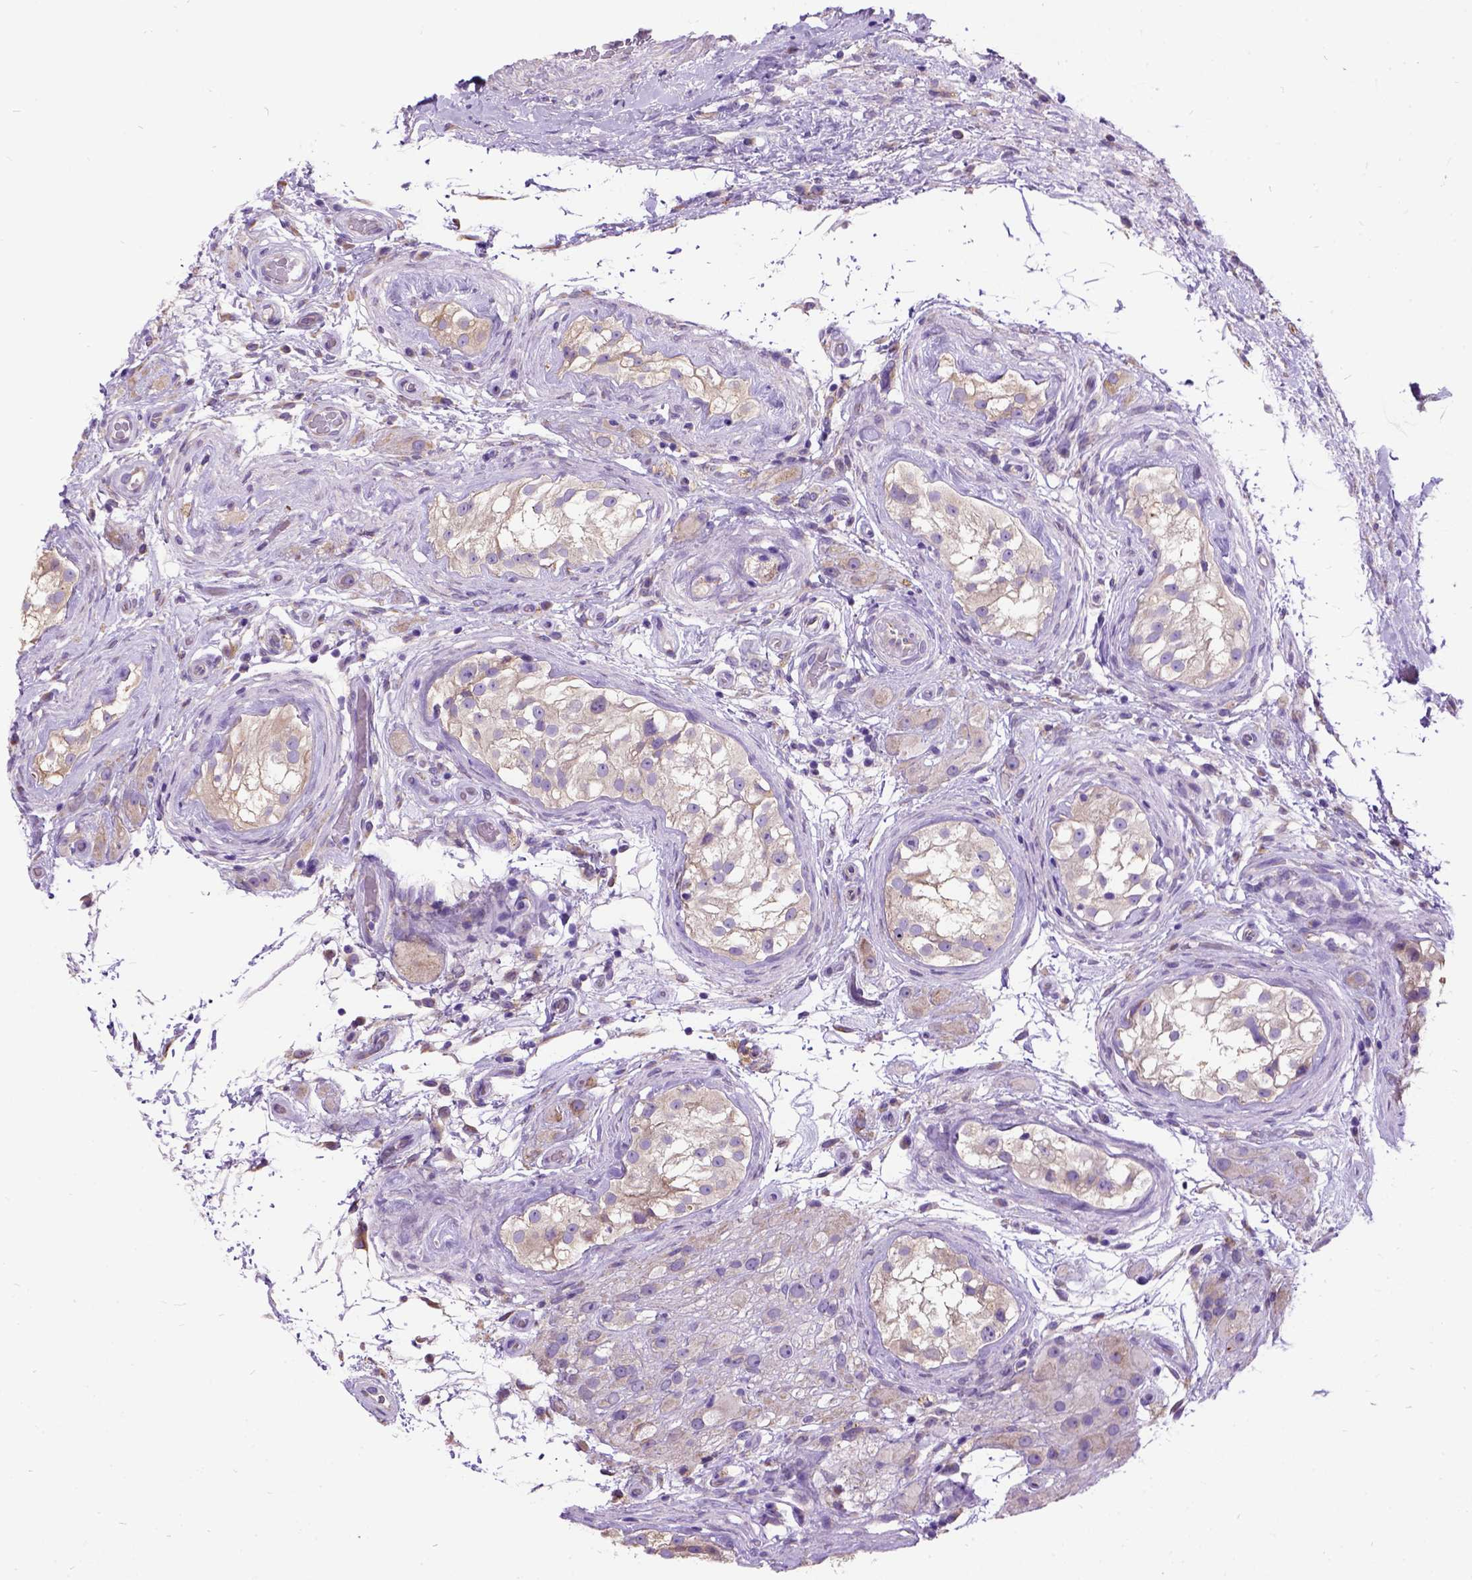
{"staining": {"intensity": "weak", "quantity": "25%-75%", "location": "cytoplasmic/membranous"}, "tissue": "testis cancer", "cell_type": "Tumor cells", "image_type": "cancer", "snomed": [{"axis": "morphology", "description": "Seminoma, NOS"}, {"axis": "morphology", "description": "Carcinoma, Embryonal, NOS"}, {"axis": "topography", "description": "Testis"}], "caption": "This photomicrograph demonstrates IHC staining of human embryonal carcinoma (testis), with low weak cytoplasmic/membranous staining in approximately 25%-75% of tumor cells.", "gene": "CFAP54", "patient": {"sex": "male", "age": 41}}